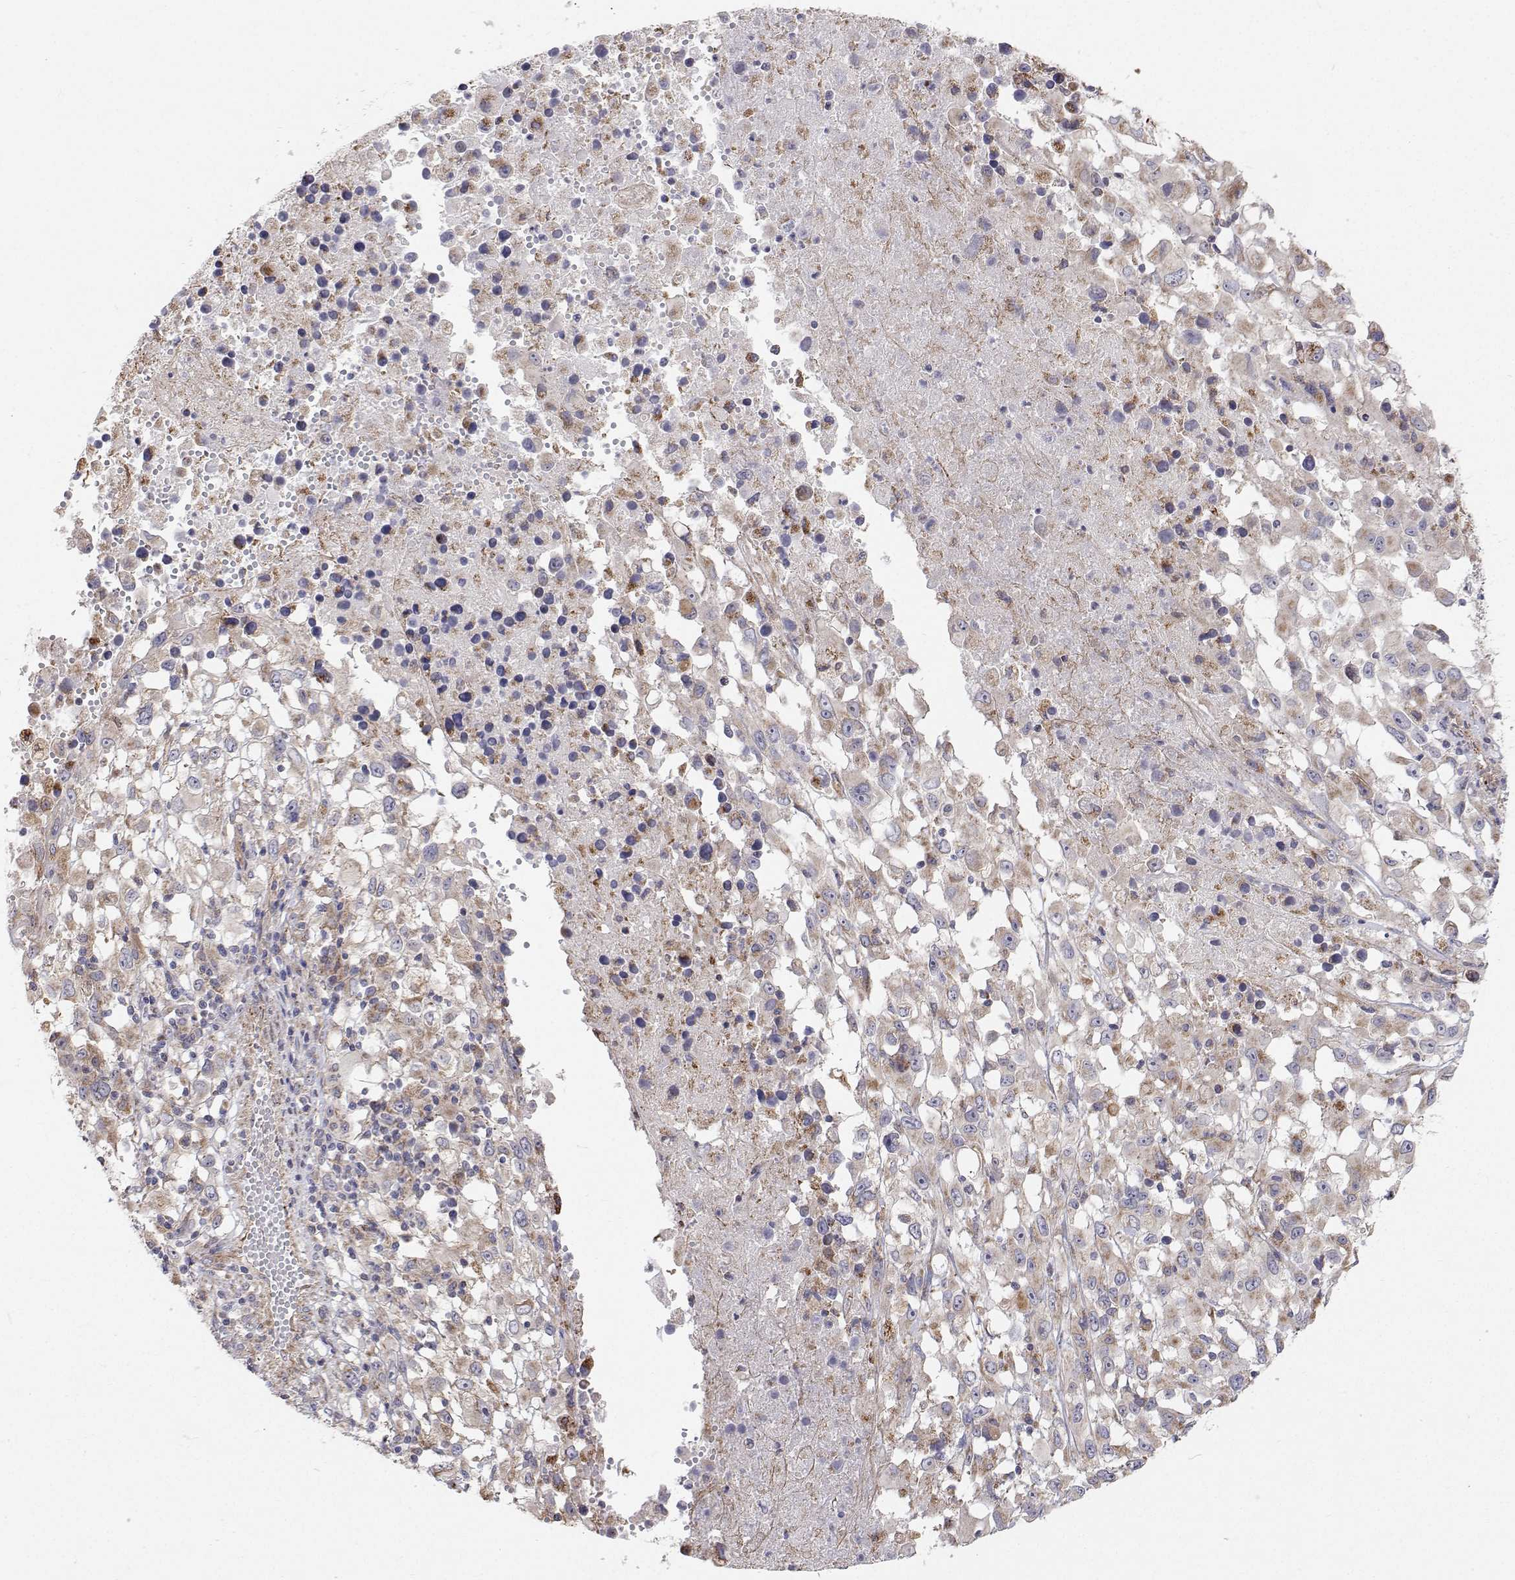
{"staining": {"intensity": "moderate", "quantity": "<25%", "location": "cytoplasmic/membranous"}, "tissue": "melanoma", "cell_type": "Tumor cells", "image_type": "cancer", "snomed": [{"axis": "morphology", "description": "Malignant melanoma, Metastatic site"}, {"axis": "topography", "description": "Soft tissue"}], "caption": "Brown immunohistochemical staining in human melanoma displays moderate cytoplasmic/membranous positivity in about <25% of tumor cells. (DAB = brown stain, brightfield microscopy at high magnification).", "gene": "SPICE1", "patient": {"sex": "male", "age": 50}}